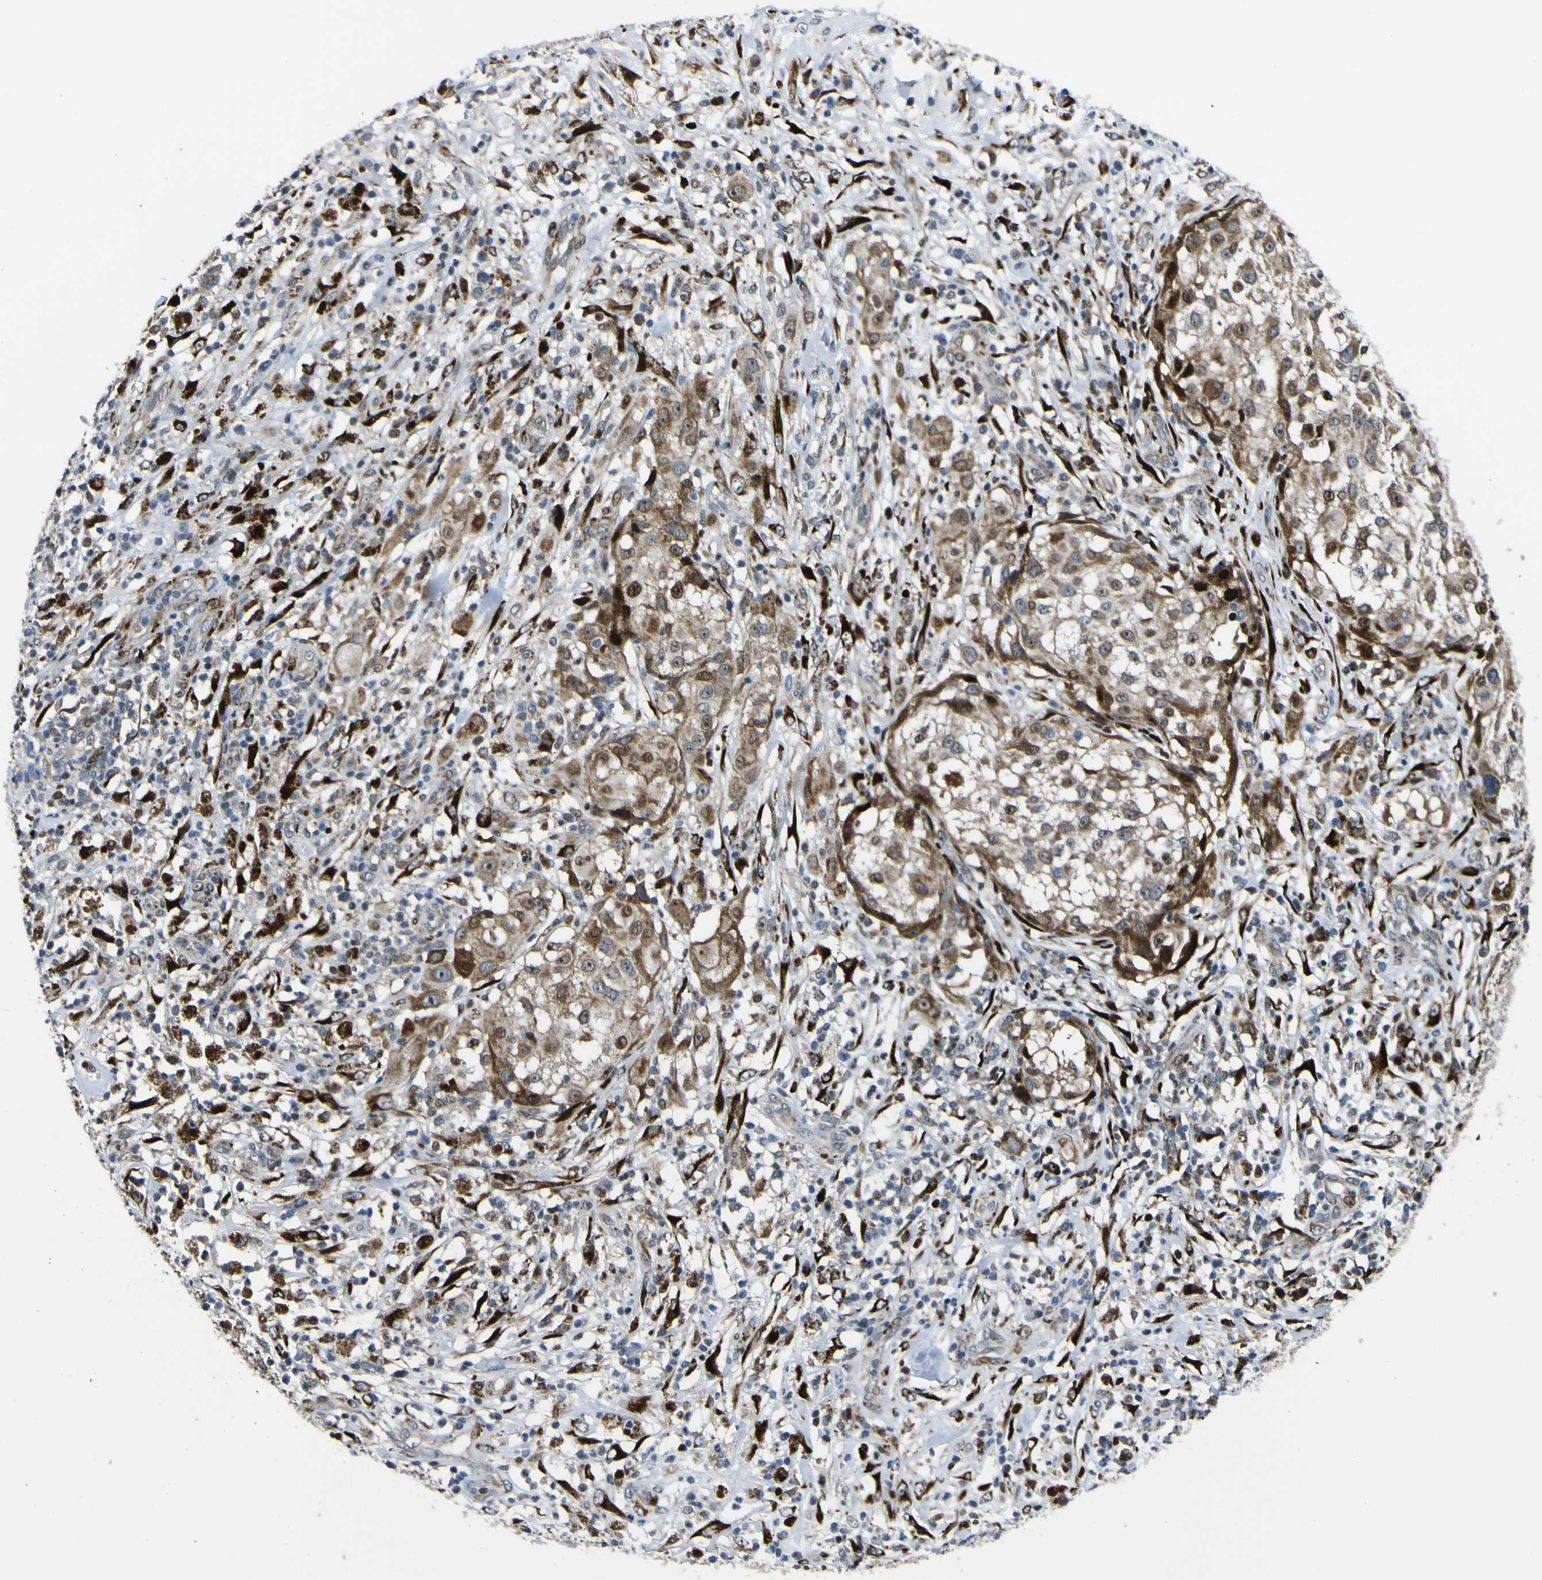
{"staining": {"intensity": "strong", "quantity": "25%-75%", "location": "cytoplasmic/membranous,nuclear"}, "tissue": "melanoma", "cell_type": "Tumor cells", "image_type": "cancer", "snomed": [{"axis": "morphology", "description": "Necrosis, NOS"}, {"axis": "morphology", "description": "Malignant melanoma, NOS"}, {"axis": "topography", "description": "Skin"}], "caption": "Melanoma stained with immunohistochemistry (IHC) demonstrates strong cytoplasmic/membranous and nuclear positivity in approximately 25%-75% of tumor cells. (DAB (3,3'-diaminobenzidine) = brown stain, brightfield microscopy at high magnification).", "gene": "LBHD1", "patient": {"sex": "female", "age": 87}}